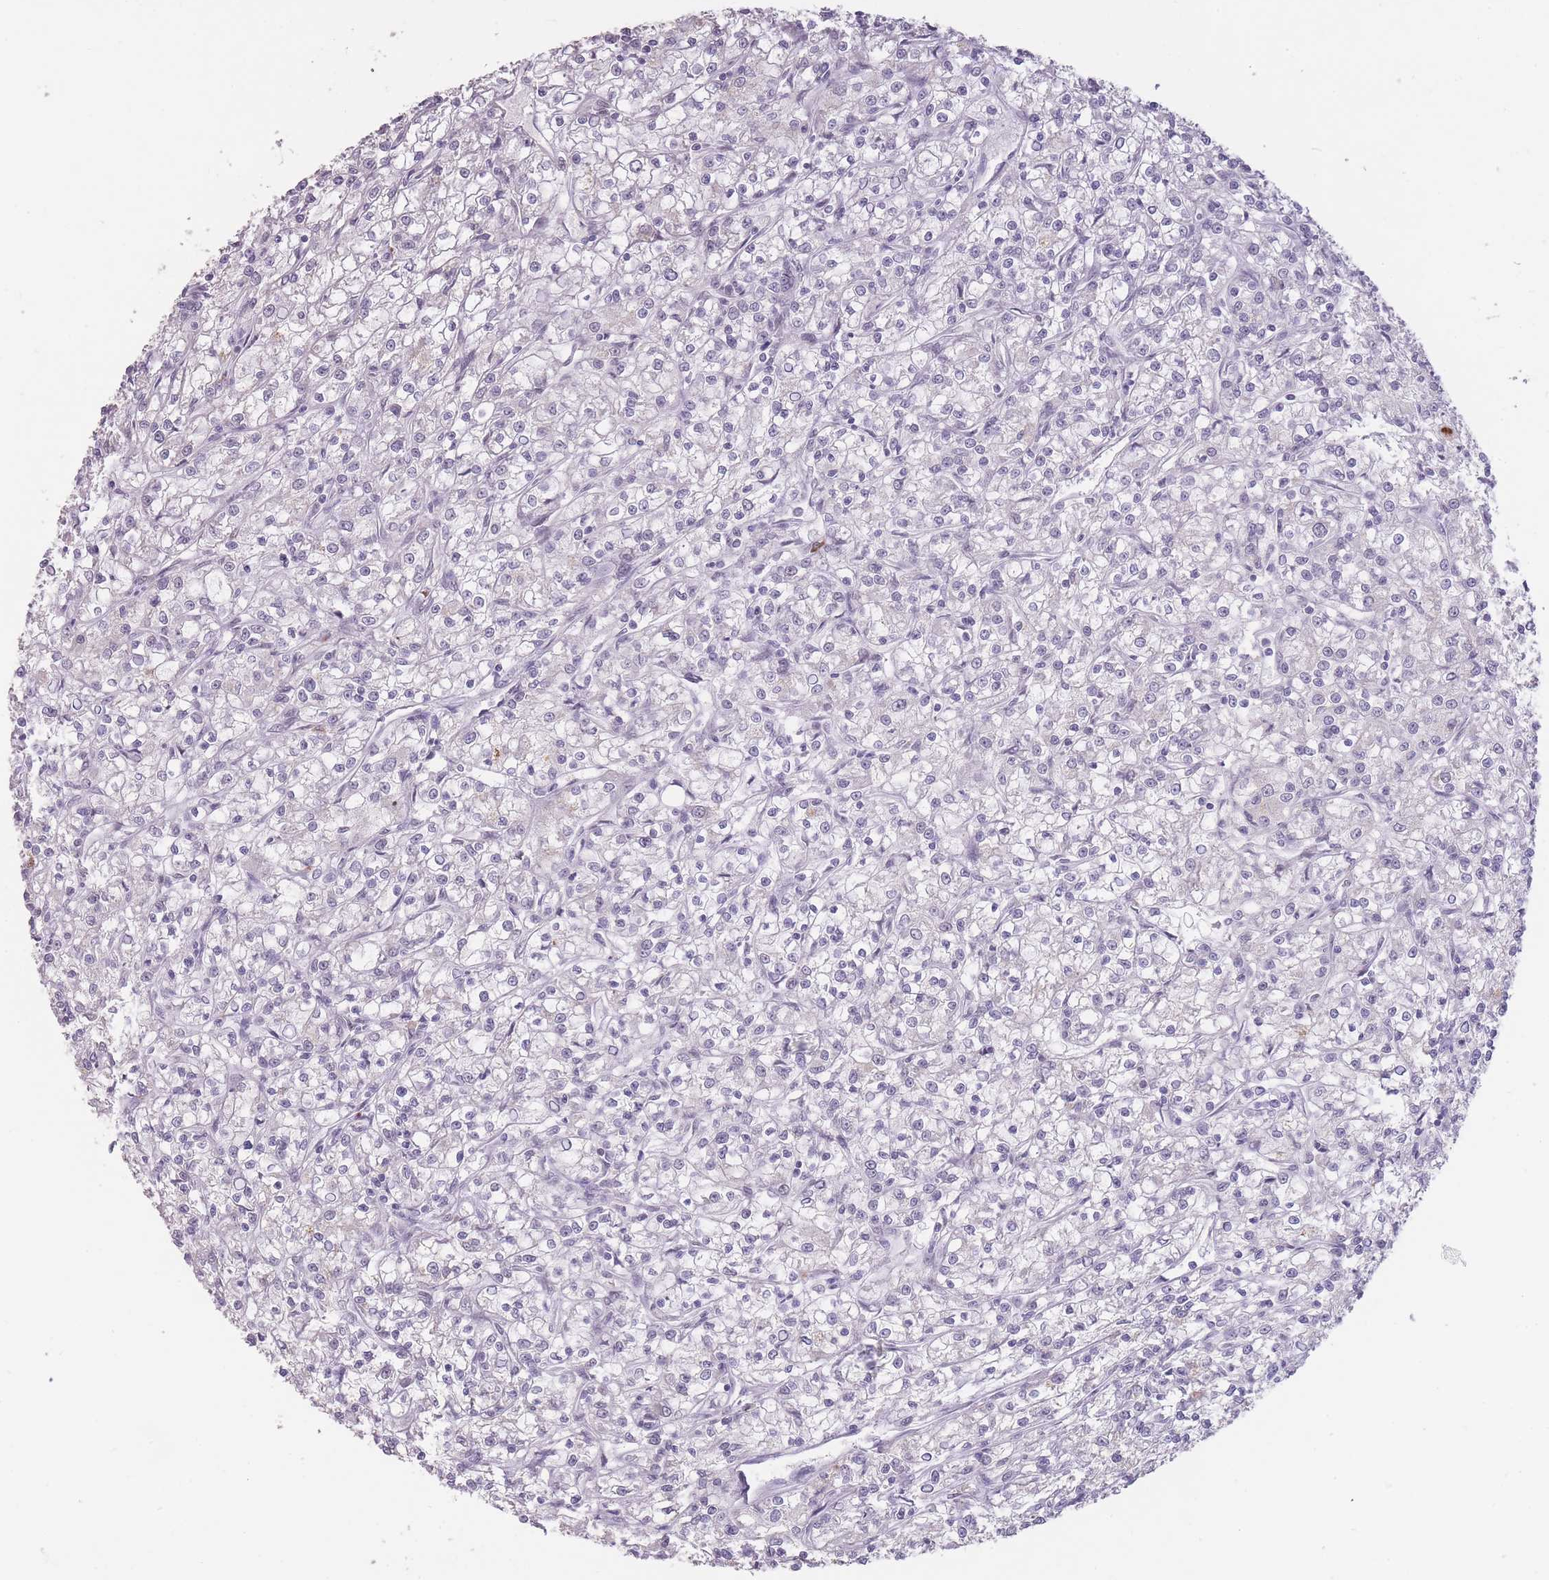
{"staining": {"intensity": "negative", "quantity": "none", "location": "none"}, "tissue": "renal cancer", "cell_type": "Tumor cells", "image_type": "cancer", "snomed": [{"axis": "morphology", "description": "Adenocarcinoma, NOS"}, {"axis": "topography", "description": "Kidney"}], "caption": "High magnification brightfield microscopy of renal cancer (adenocarcinoma) stained with DAB (3,3'-diaminobenzidine) (brown) and counterstained with hematoxylin (blue): tumor cells show no significant positivity.", "gene": "HNRNPUL1", "patient": {"sex": "female", "age": 59}}